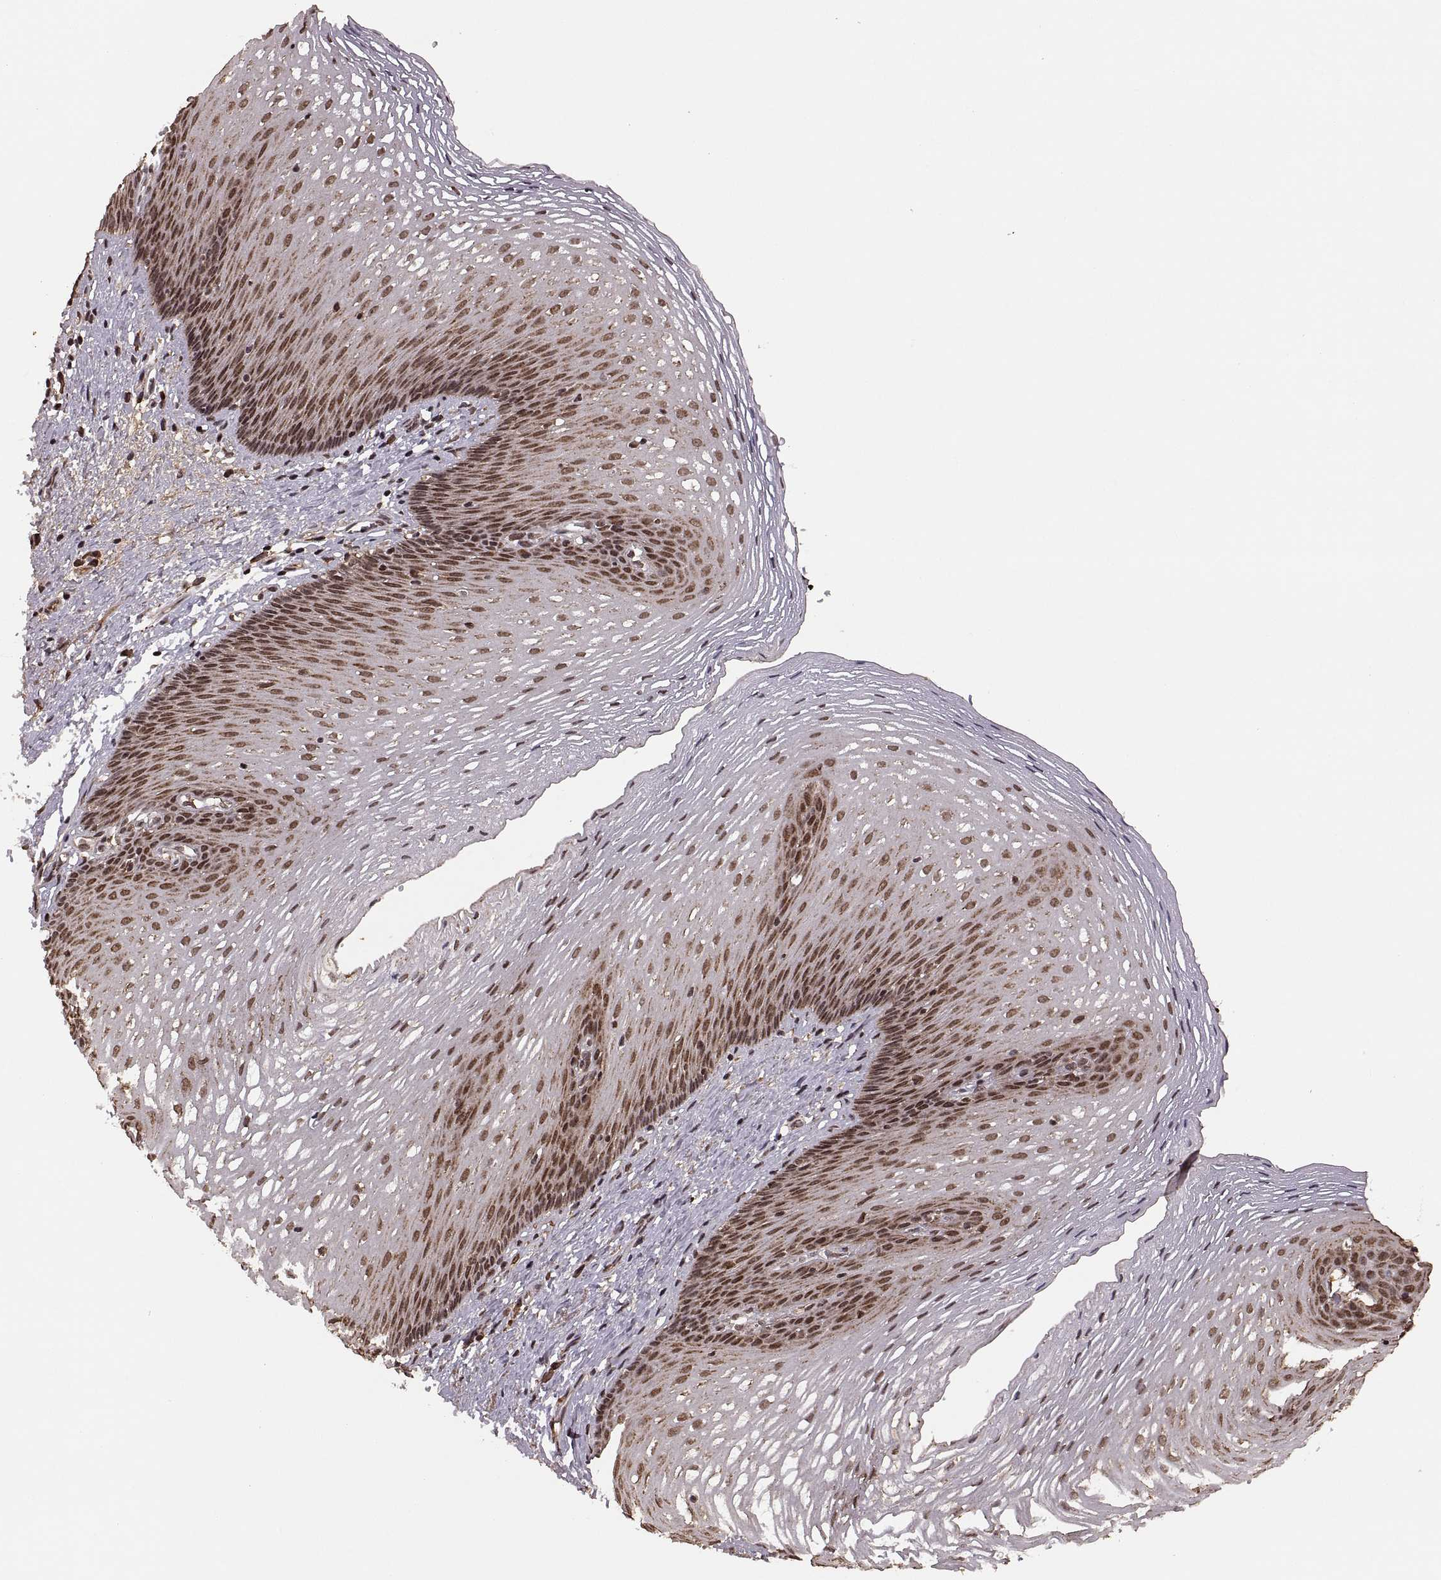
{"staining": {"intensity": "moderate", "quantity": ">75%", "location": "nuclear"}, "tissue": "esophagus", "cell_type": "Squamous epithelial cells", "image_type": "normal", "snomed": [{"axis": "morphology", "description": "Normal tissue, NOS"}, {"axis": "topography", "description": "Esophagus"}], "caption": "Moderate nuclear expression for a protein is appreciated in about >75% of squamous epithelial cells of normal esophagus using immunohistochemistry.", "gene": "RFT1", "patient": {"sex": "male", "age": 76}}